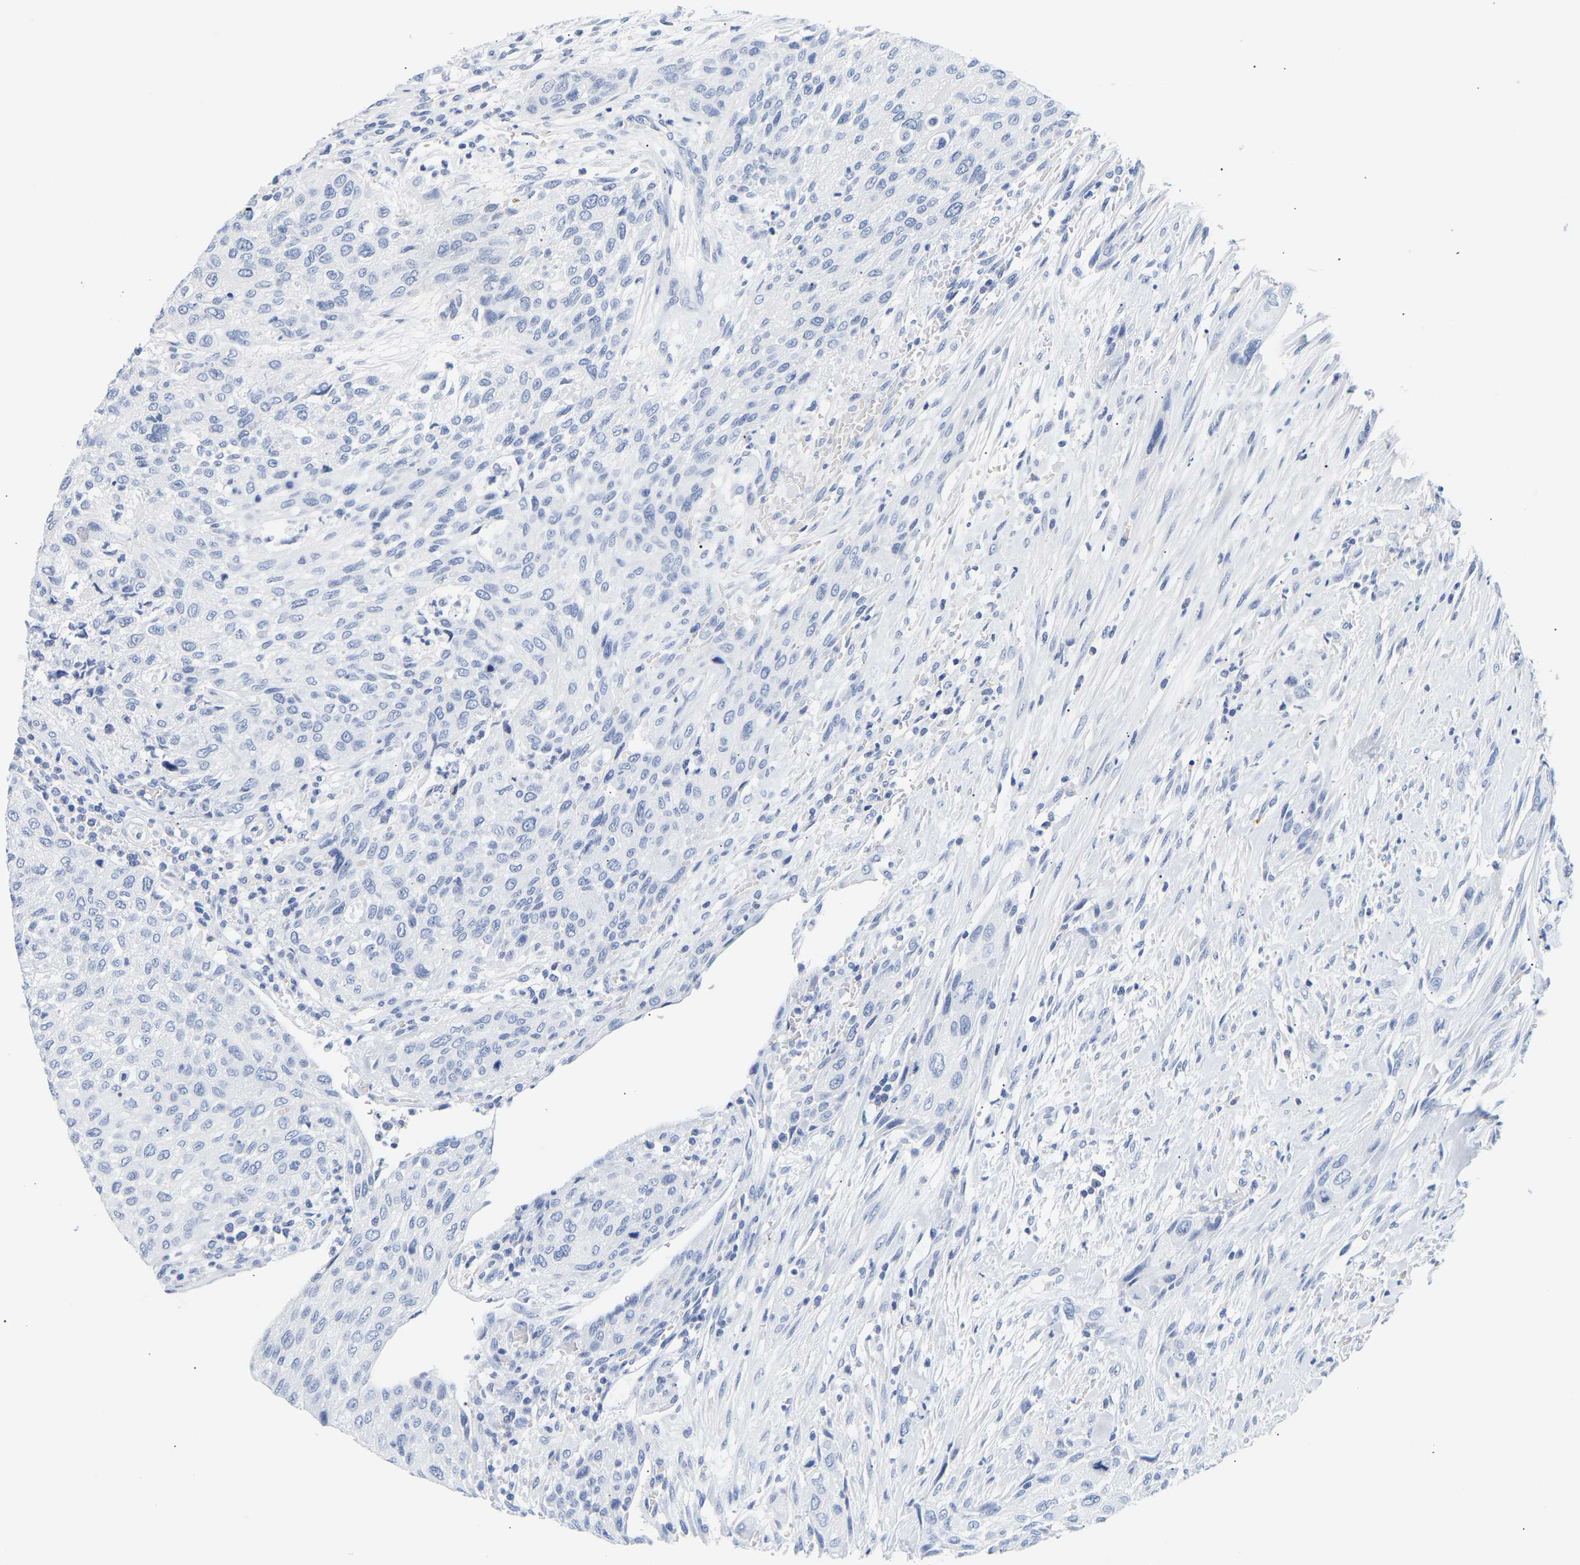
{"staining": {"intensity": "negative", "quantity": "none", "location": "none"}, "tissue": "urothelial cancer", "cell_type": "Tumor cells", "image_type": "cancer", "snomed": [{"axis": "morphology", "description": "Urothelial carcinoma, Low grade"}, {"axis": "morphology", "description": "Urothelial carcinoma, High grade"}, {"axis": "topography", "description": "Urinary bladder"}], "caption": "A histopathology image of human low-grade urothelial carcinoma is negative for staining in tumor cells.", "gene": "SPINK2", "patient": {"sex": "male", "age": 35}}